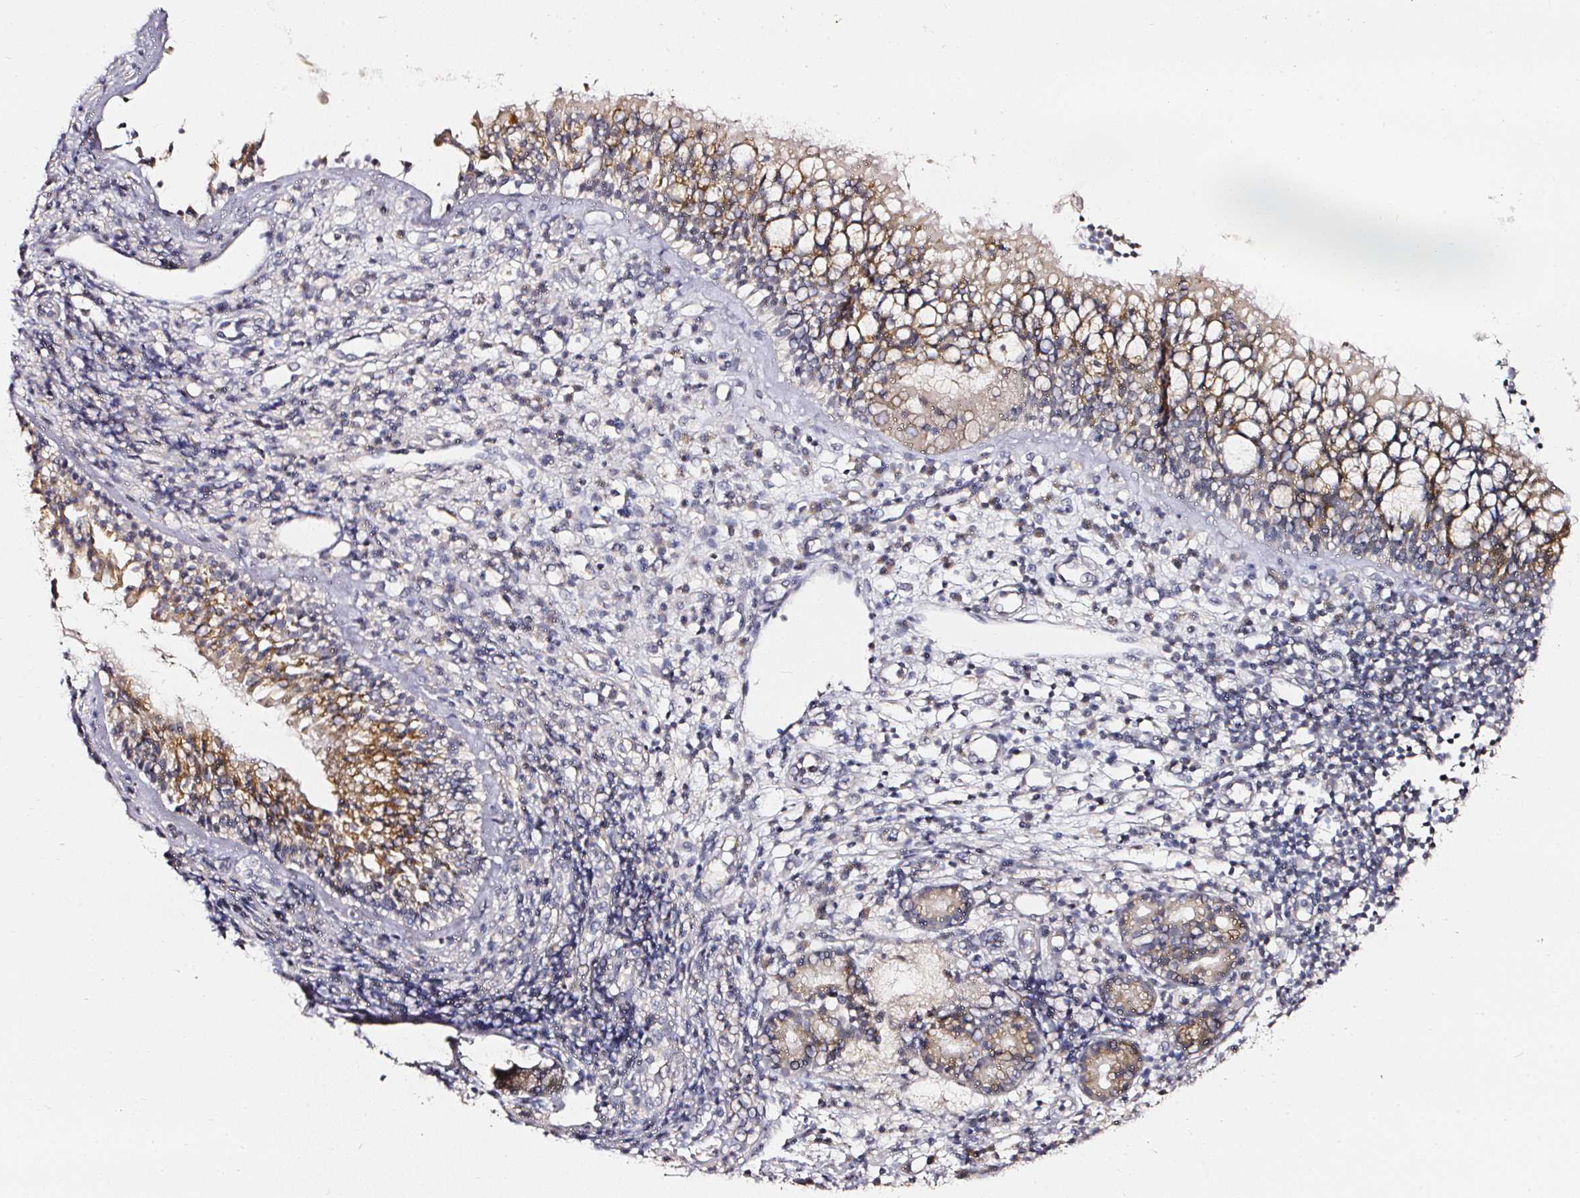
{"staining": {"intensity": "moderate", "quantity": "25%-75%", "location": "cytoplasmic/membranous"}, "tissue": "nasopharynx", "cell_type": "Respiratory epithelial cells", "image_type": "normal", "snomed": [{"axis": "morphology", "description": "Normal tissue, NOS"}, {"axis": "topography", "description": "Nasopharynx"}], "caption": "Immunohistochemistry (IHC) image of unremarkable nasopharynx stained for a protein (brown), which displays medium levels of moderate cytoplasmic/membranous expression in approximately 25%-75% of respiratory epithelial cells.", "gene": "NTRK1", "patient": {"sex": "female", "age": 62}}